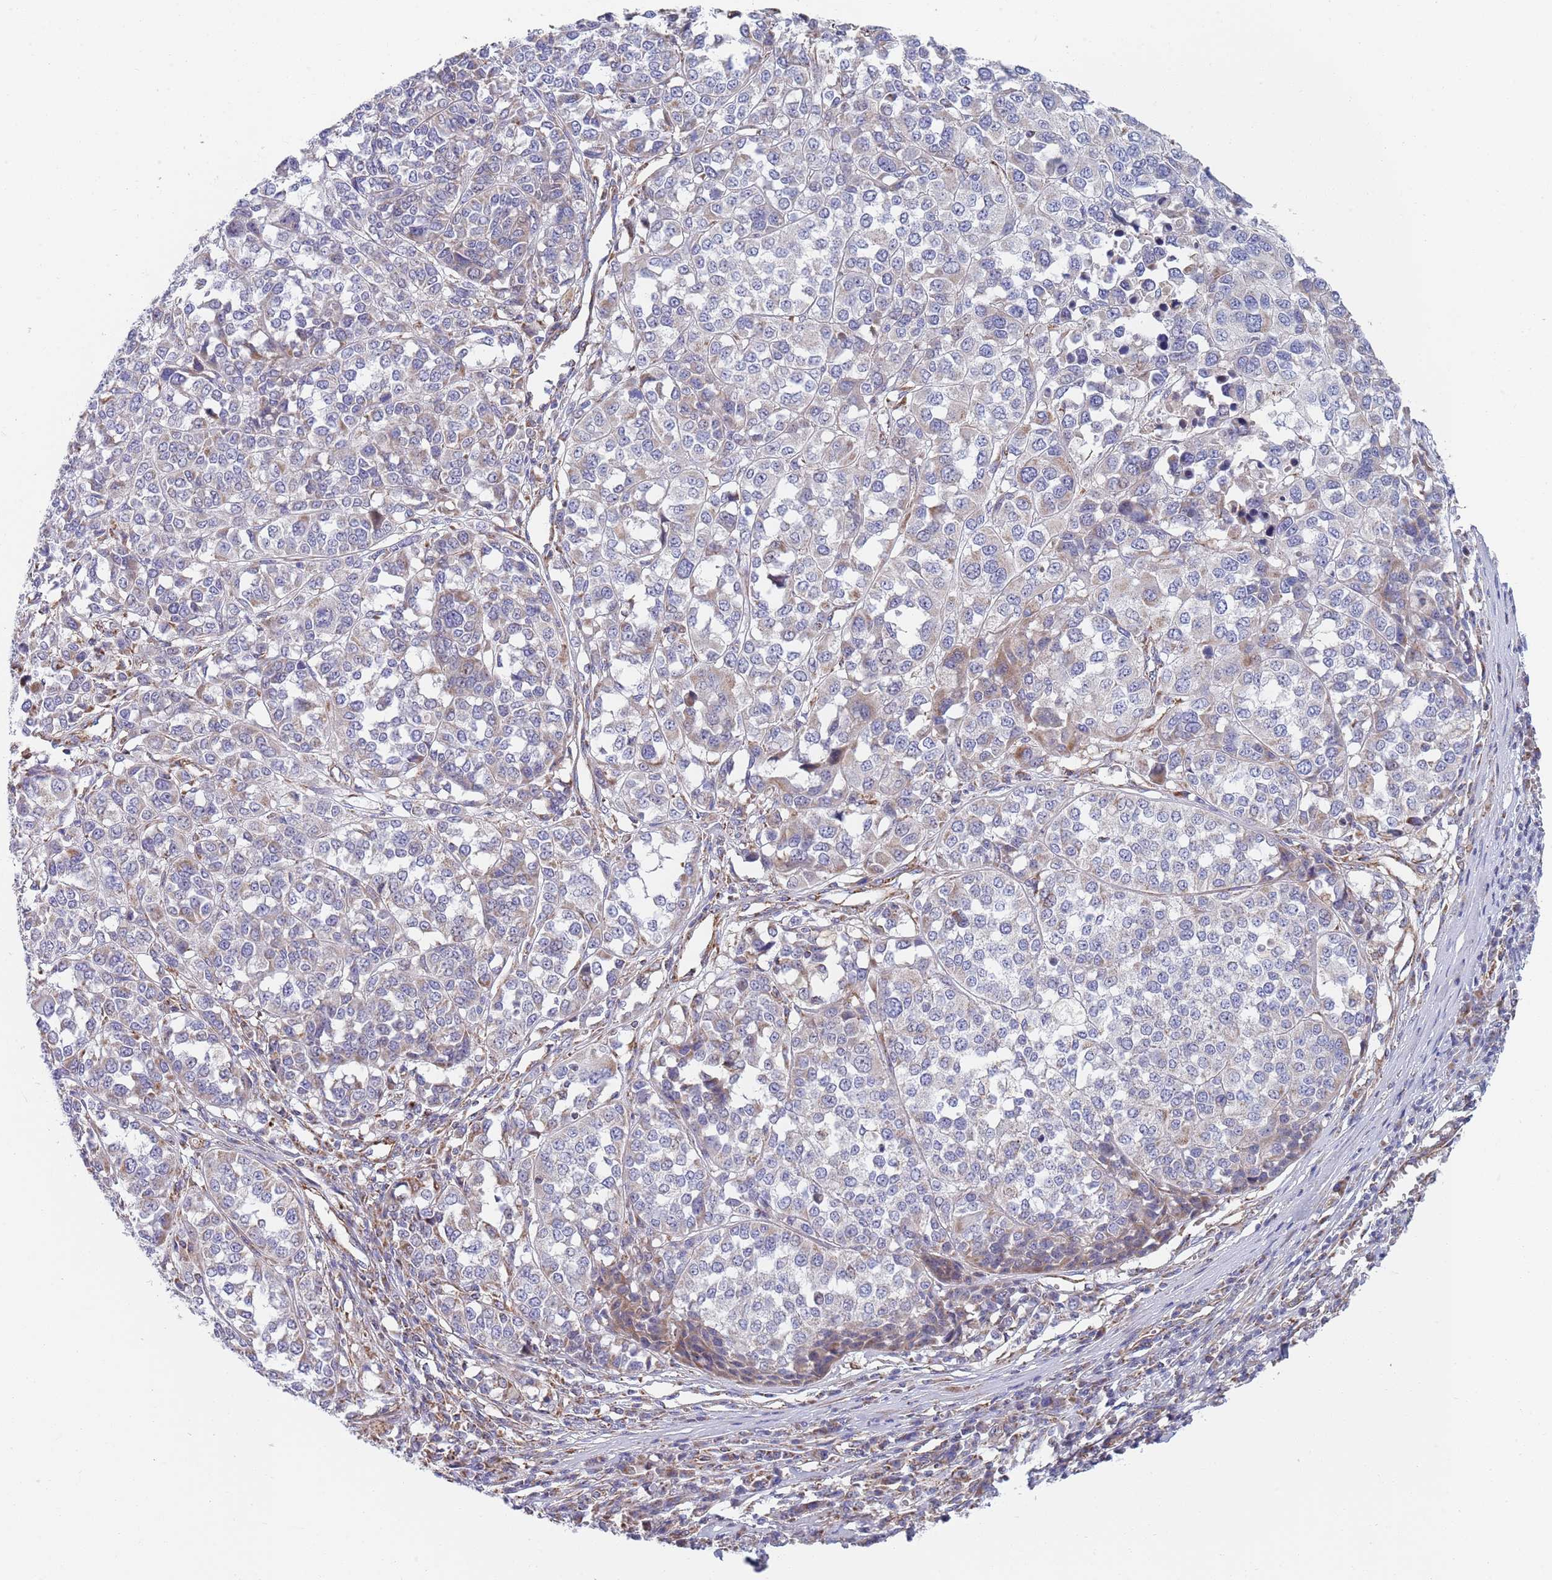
{"staining": {"intensity": "moderate", "quantity": "25%-75%", "location": "cytoplasmic/membranous"}, "tissue": "melanoma", "cell_type": "Tumor cells", "image_type": "cancer", "snomed": [{"axis": "morphology", "description": "Malignant melanoma, Metastatic site"}, {"axis": "topography", "description": "Lymph node"}], "caption": "Immunohistochemical staining of malignant melanoma (metastatic site) demonstrates moderate cytoplasmic/membranous protein staining in approximately 25%-75% of tumor cells.", "gene": "PWWP3A", "patient": {"sex": "male", "age": 44}}